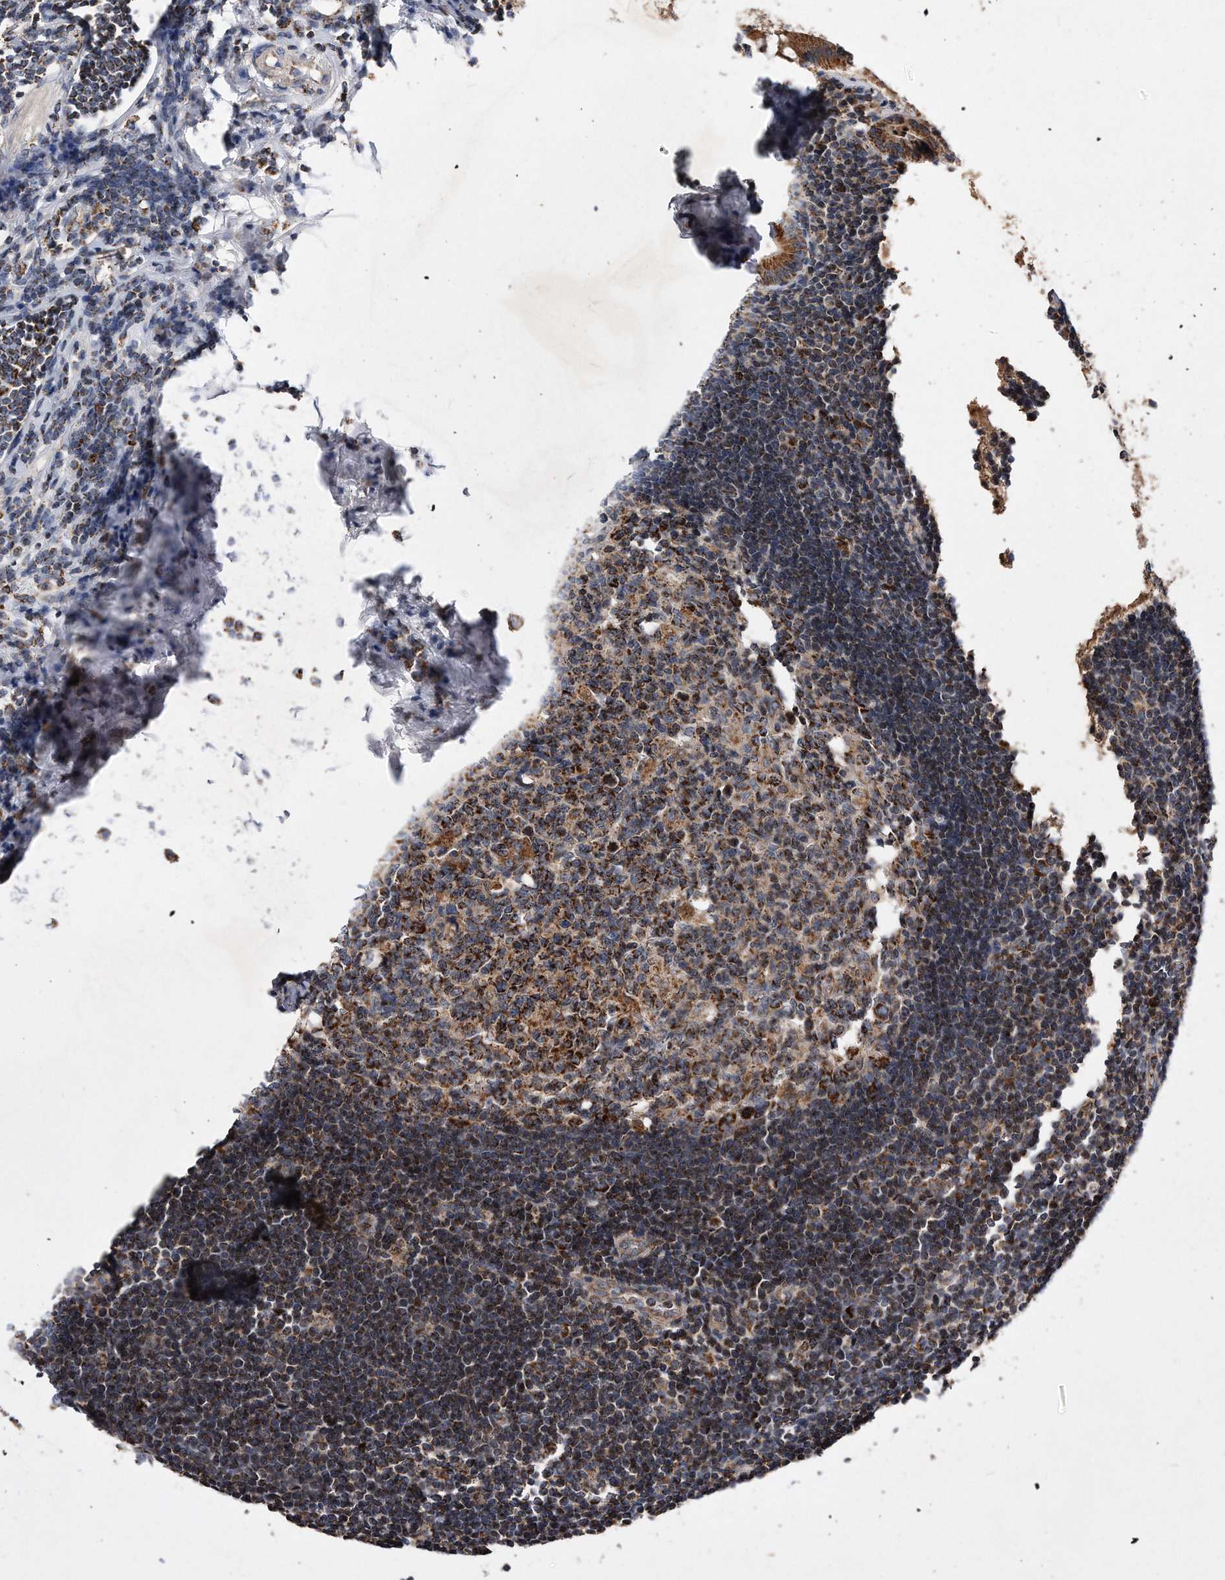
{"staining": {"intensity": "moderate", "quantity": ">75%", "location": "cytoplasmic/membranous"}, "tissue": "appendix", "cell_type": "Glandular cells", "image_type": "normal", "snomed": [{"axis": "morphology", "description": "Normal tissue, NOS"}, {"axis": "topography", "description": "Appendix"}], "caption": "High-magnification brightfield microscopy of normal appendix stained with DAB (brown) and counterstained with hematoxylin (blue). glandular cells exhibit moderate cytoplasmic/membranous positivity is present in approximately>75% of cells.", "gene": "PPP5C", "patient": {"sex": "female", "age": 54}}